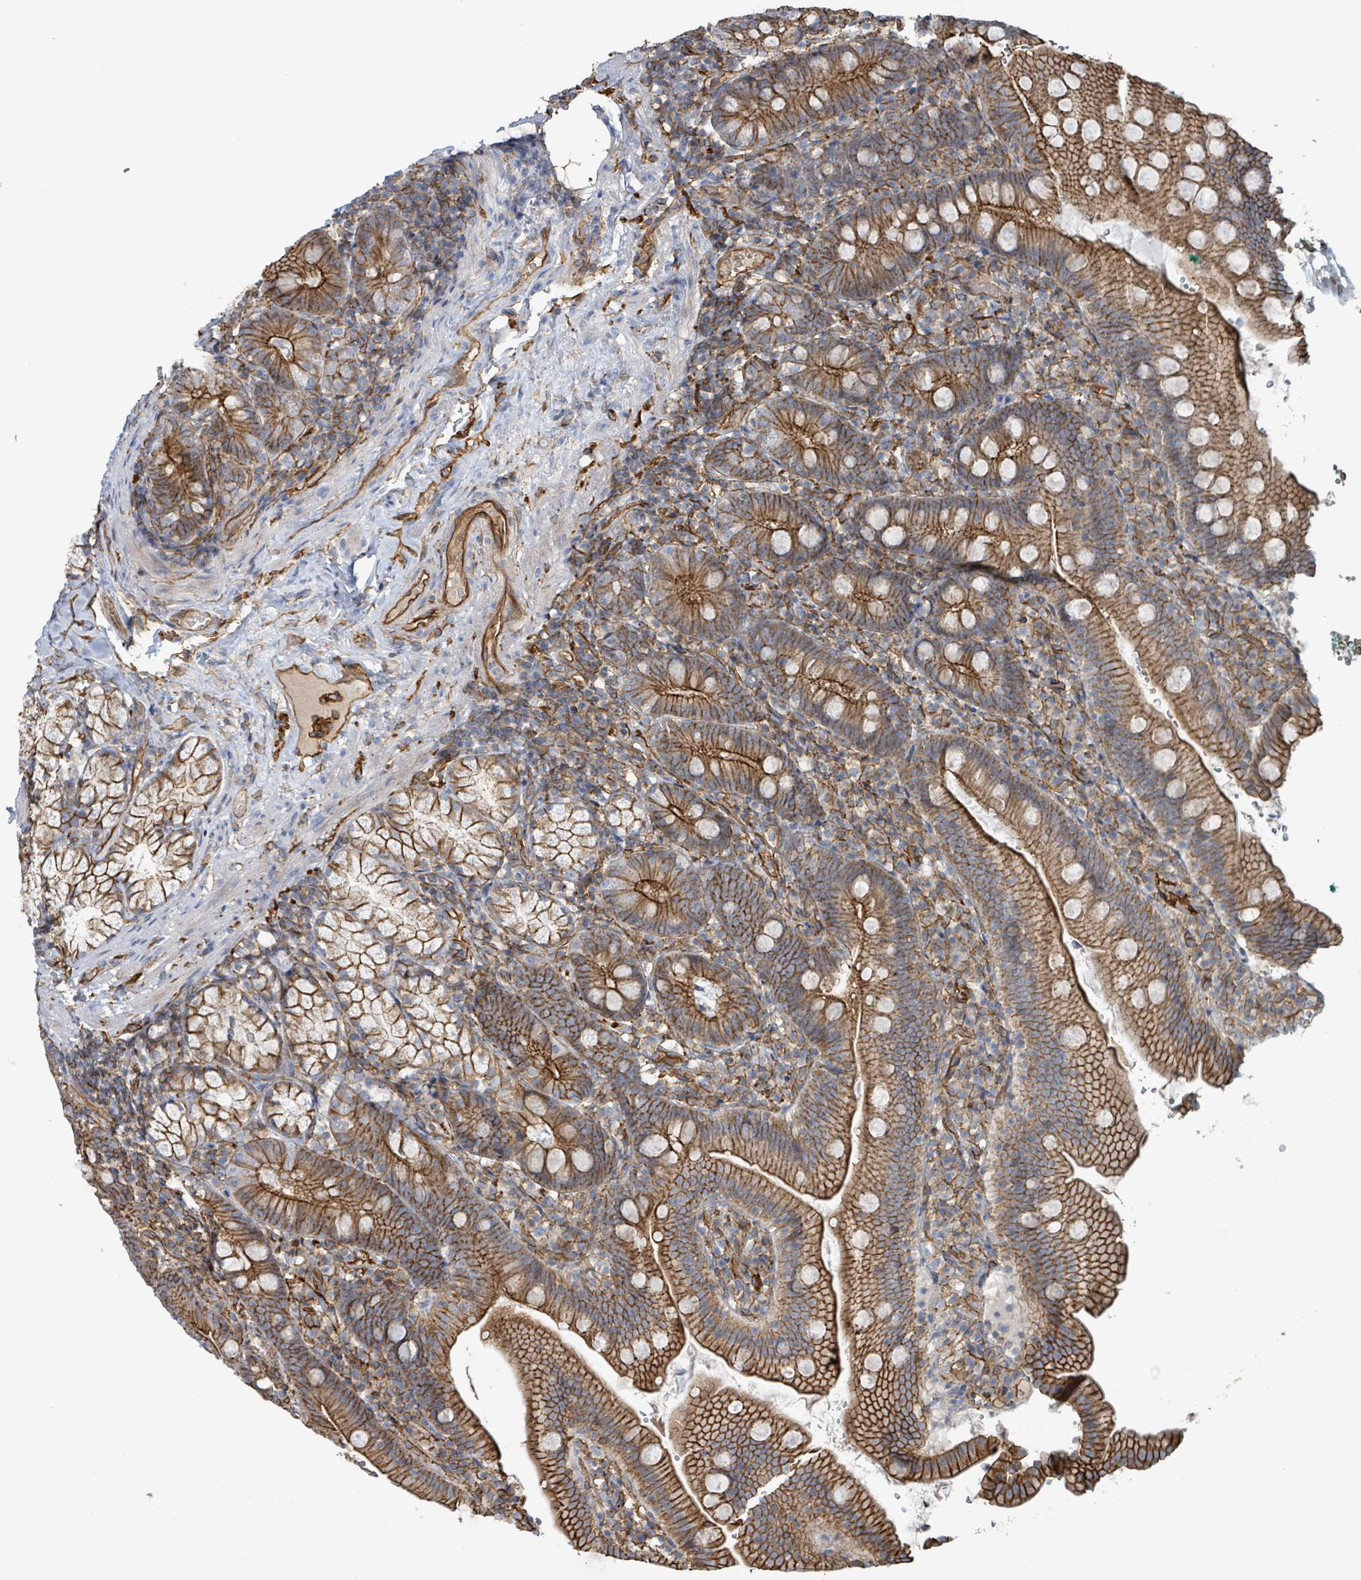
{"staining": {"intensity": "strong", "quantity": ">75%", "location": "cytoplasmic/membranous"}, "tissue": "duodenum", "cell_type": "Glandular cells", "image_type": "normal", "snomed": [{"axis": "morphology", "description": "Normal tissue, NOS"}, {"axis": "topography", "description": "Duodenum"}], "caption": "Benign duodenum reveals strong cytoplasmic/membranous expression in about >75% of glandular cells, visualized by immunohistochemistry.", "gene": "LDOC1", "patient": {"sex": "female", "age": 67}}